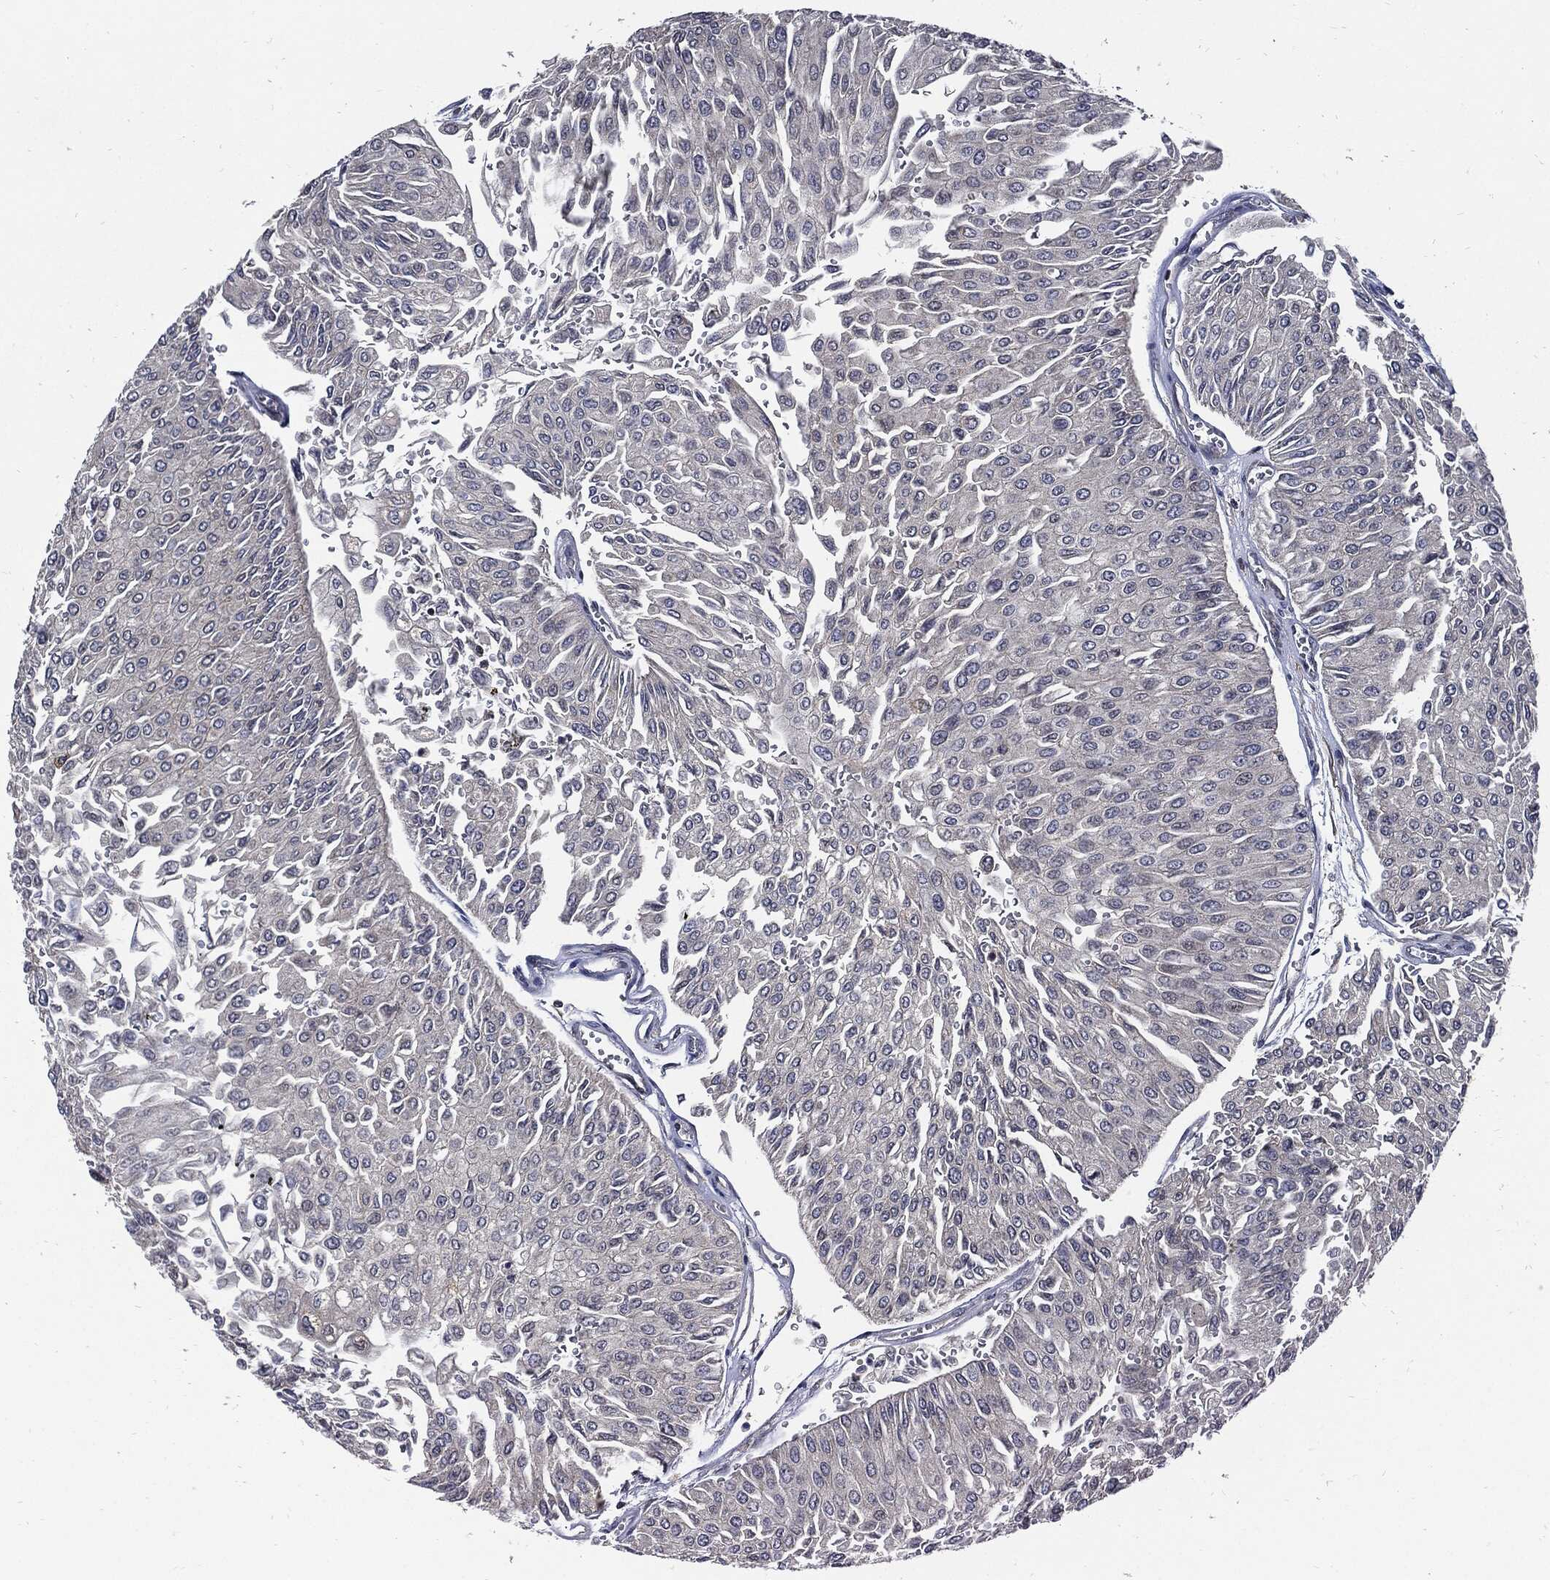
{"staining": {"intensity": "negative", "quantity": "none", "location": "none"}, "tissue": "urothelial cancer", "cell_type": "Tumor cells", "image_type": "cancer", "snomed": [{"axis": "morphology", "description": "Urothelial carcinoma, Low grade"}, {"axis": "topography", "description": "Urinary bladder"}], "caption": "This is an immunohistochemistry (IHC) histopathology image of urothelial cancer. There is no positivity in tumor cells.", "gene": "SLC31A2", "patient": {"sex": "male", "age": 67}}